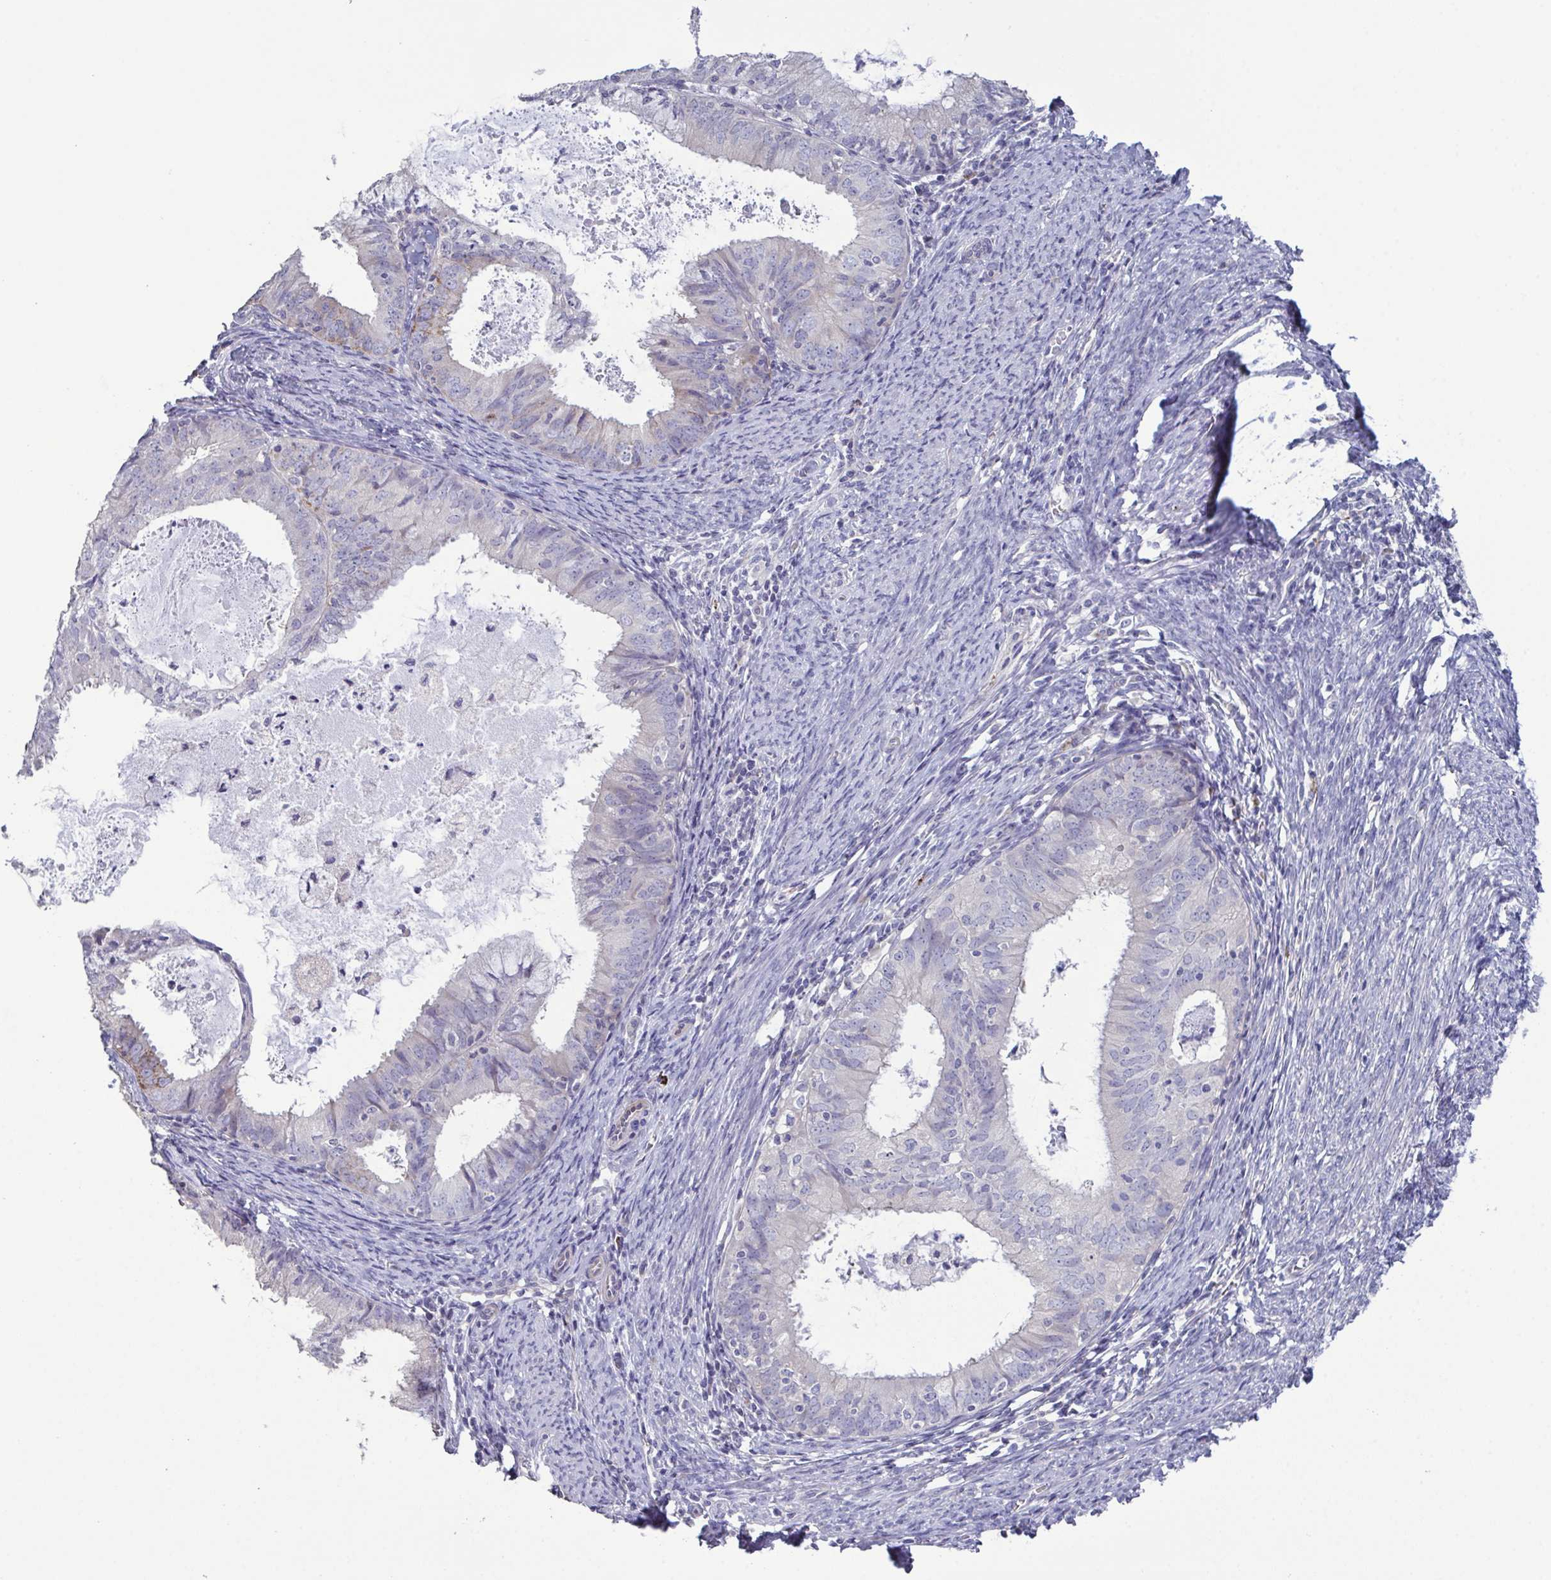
{"staining": {"intensity": "negative", "quantity": "none", "location": "none"}, "tissue": "endometrial cancer", "cell_type": "Tumor cells", "image_type": "cancer", "snomed": [{"axis": "morphology", "description": "Adenocarcinoma, NOS"}, {"axis": "topography", "description": "Endometrium"}], "caption": "Protein analysis of endometrial cancer exhibits no significant expression in tumor cells.", "gene": "GLDC", "patient": {"sex": "female", "age": 57}}